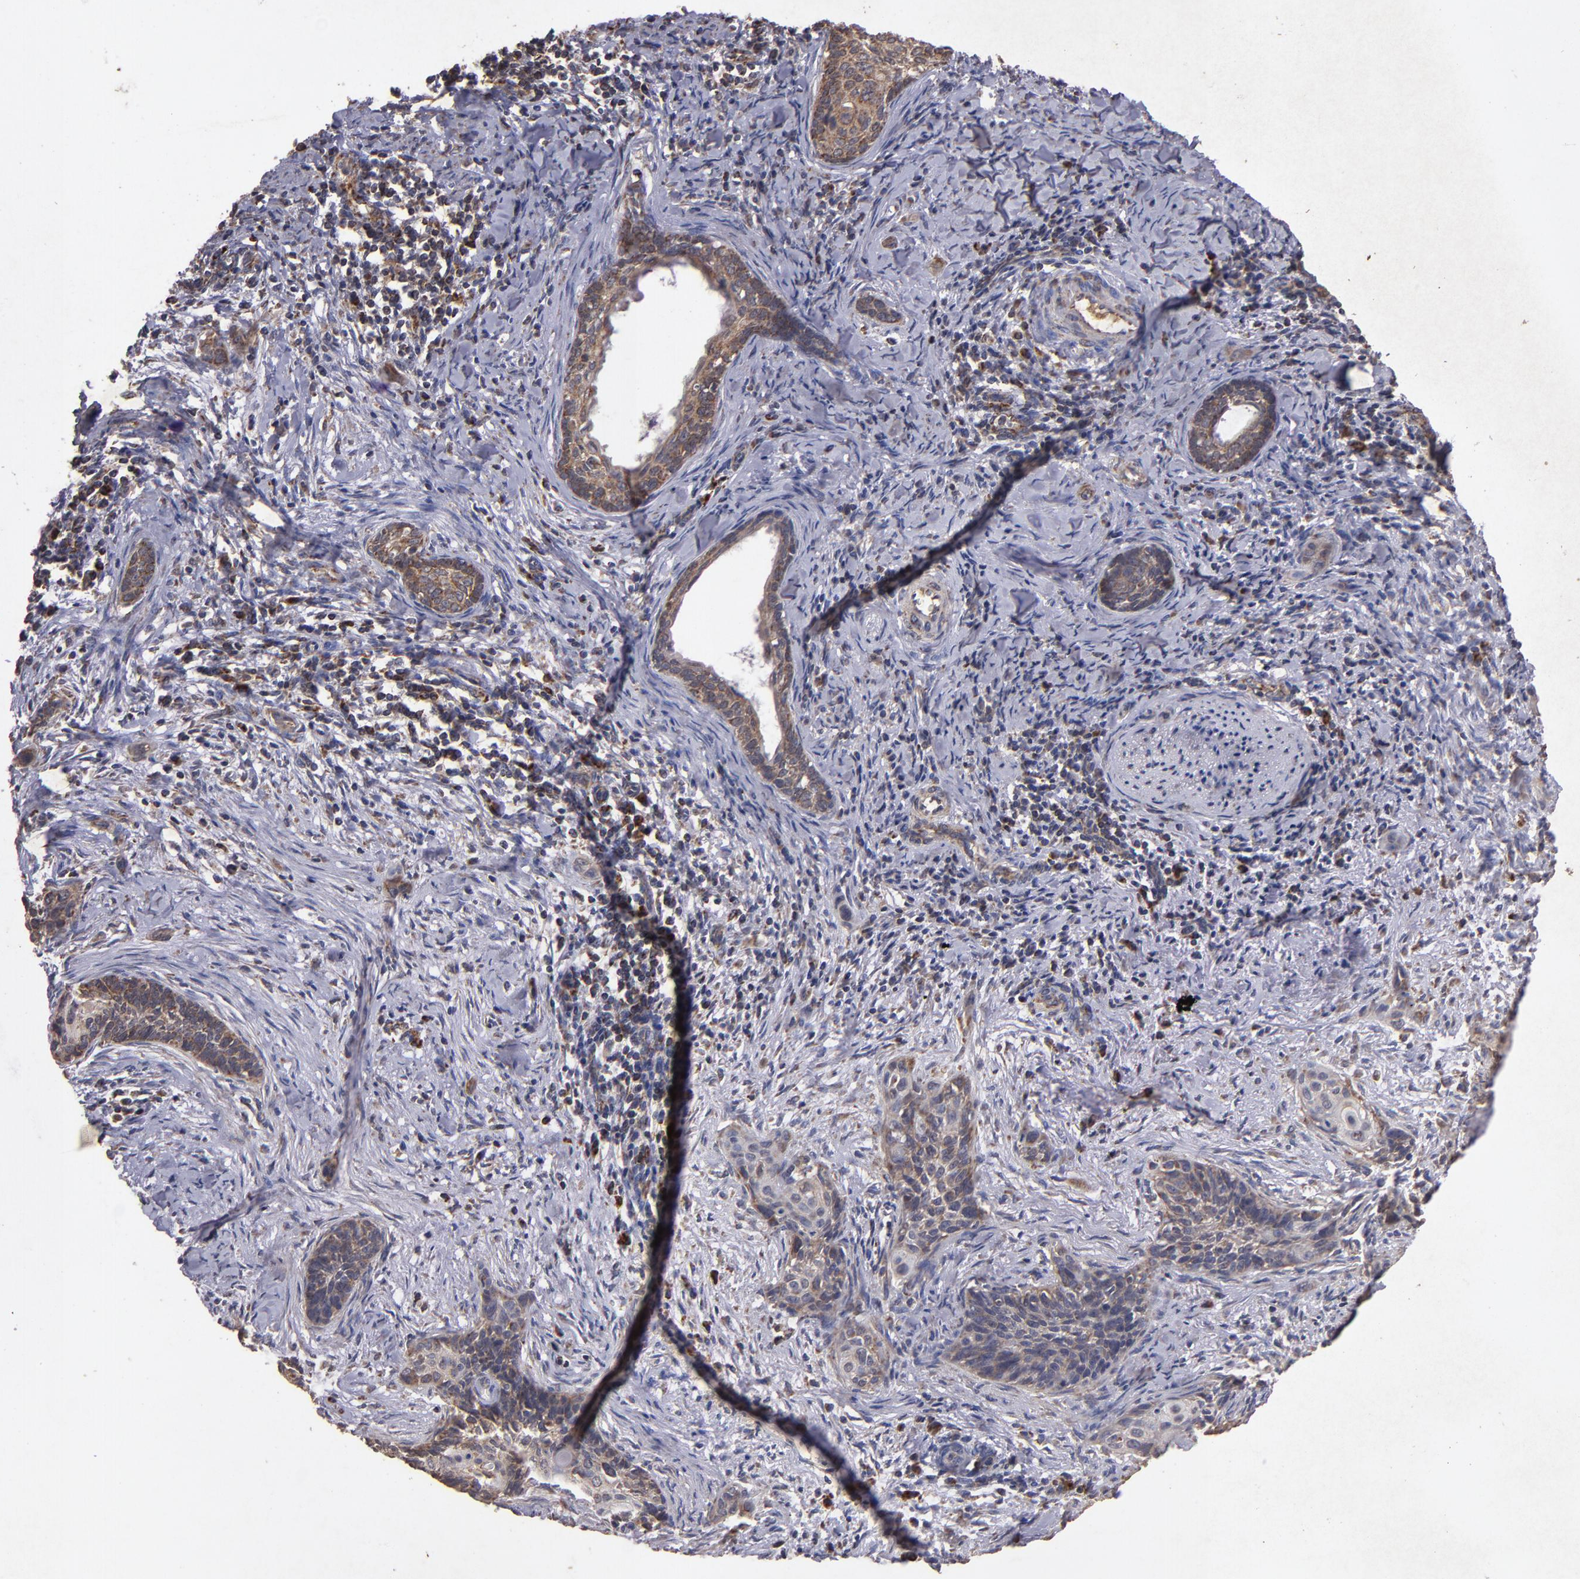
{"staining": {"intensity": "moderate", "quantity": ">75%", "location": "cytoplasmic/membranous"}, "tissue": "cervical cancer", "cell_type": "Tumor cells", "image_type": "cancer", "snomed": [{"axis": "morphology", "description": "Squamous cell carcinoma, NOS"}, {"axis": "topography", "description": "Cervix"}], "caption": "Immunohistochemical staining of human cervical cancer exhibits medium levels of moderate cytoplasmic/membranous positivity in approximately >75% of tumor cells.", "gene": "TIMM9", "patient": {"sex": "female", "age": 33}}